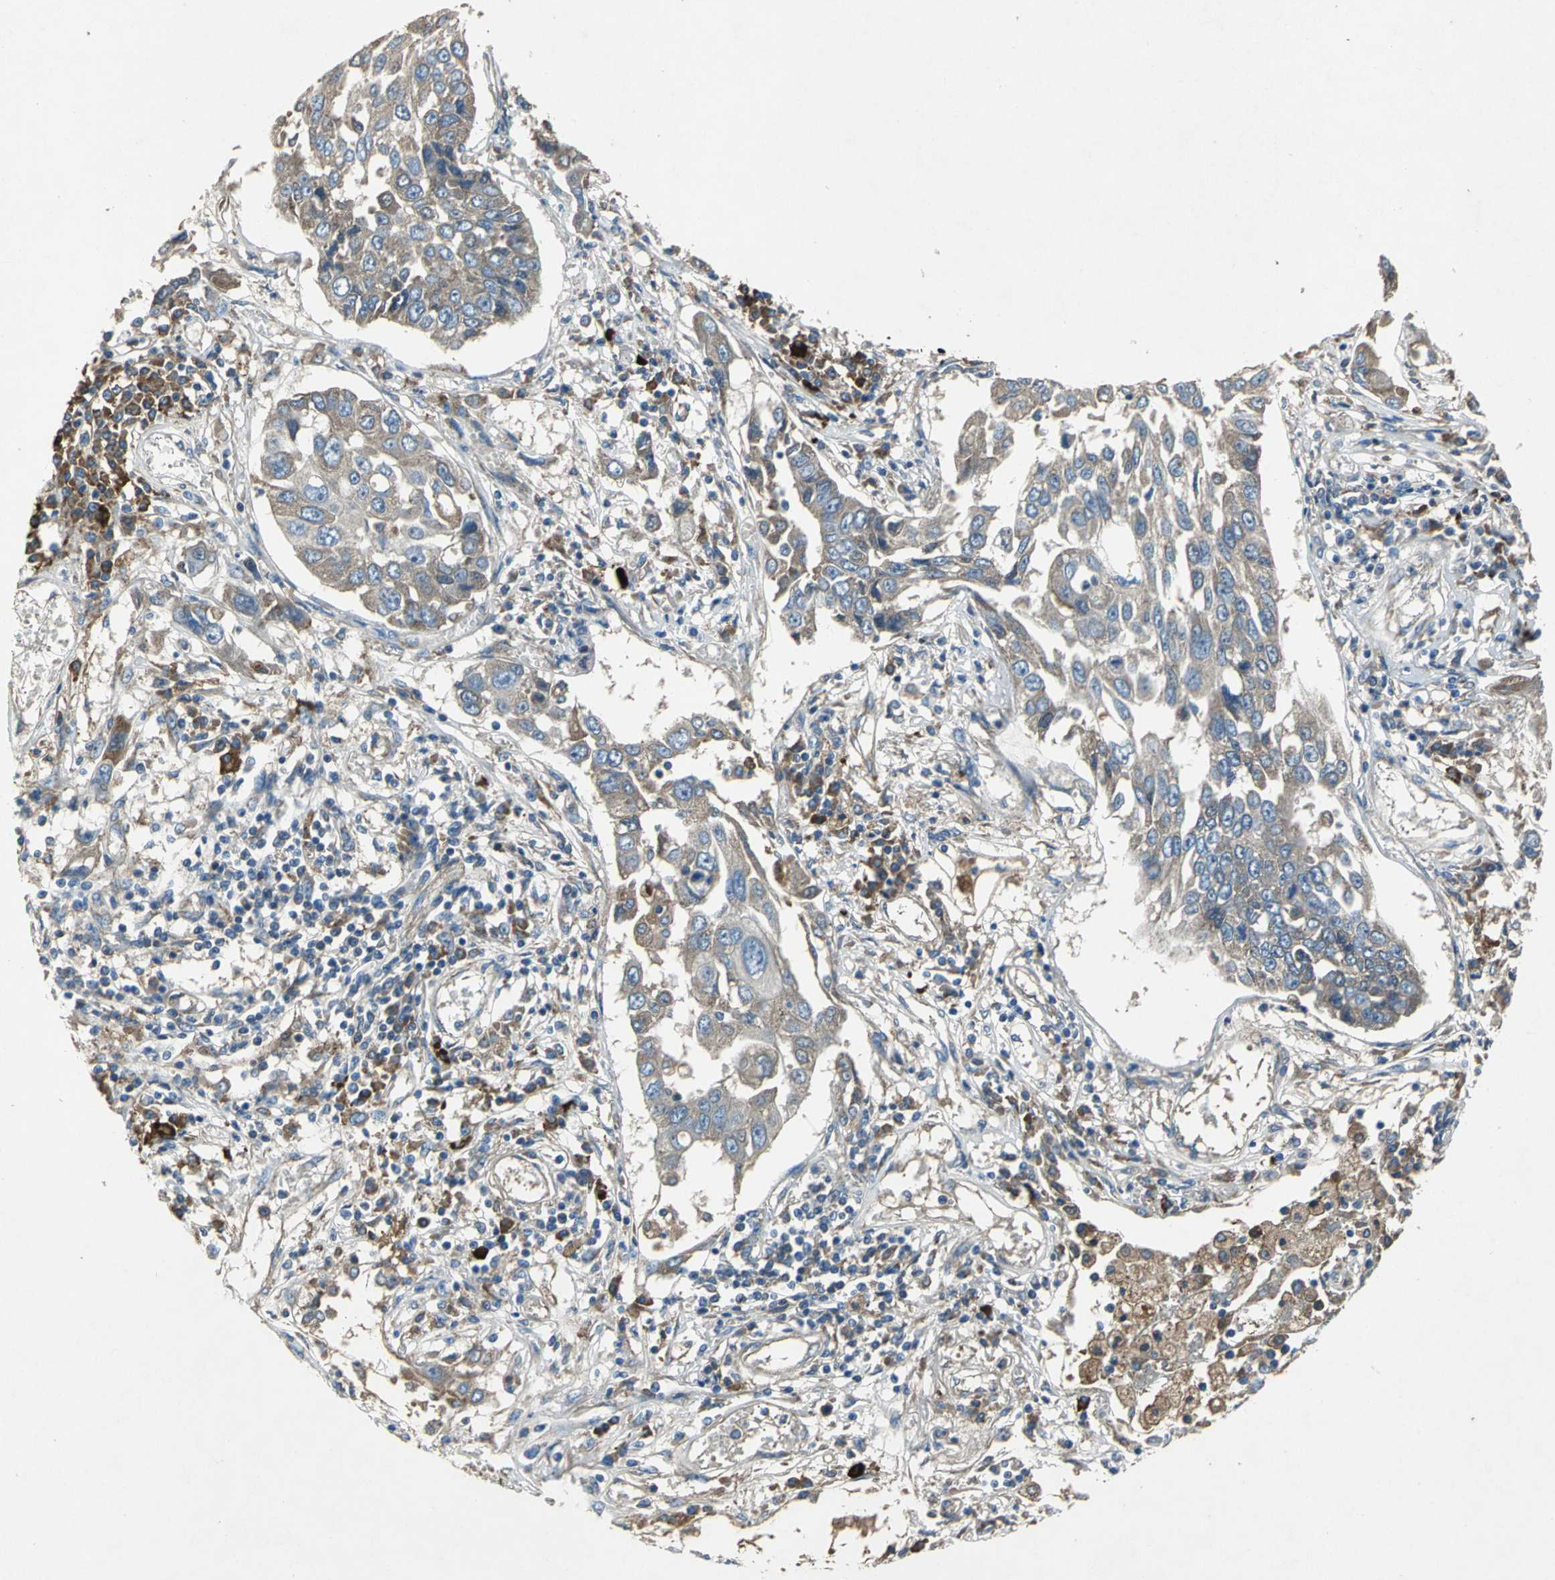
{"staining": {"intensity": "moderate", "quantity": ">75%", "location": "cytoplasmic/membranous"}, "tissue": "lung cancer", "cell_type": "Tumor cells", "image_type": "cancer", "snomed": [{"axis": "morphology", "description": "Squamous cell carcinoma, NOS"}, {"axis": "topography", "description": "Lung"}], "caption": "IHC (DAB) staining of lung cancer exhibits moderate cytoplasmic/membranous protein staining in approximately >75% of tumor cells. (brown staining indicates protein expression, while blue staining denotes nuclei).", "gene": "HEPH", "patient": {"sex": "male", "age": 71}}